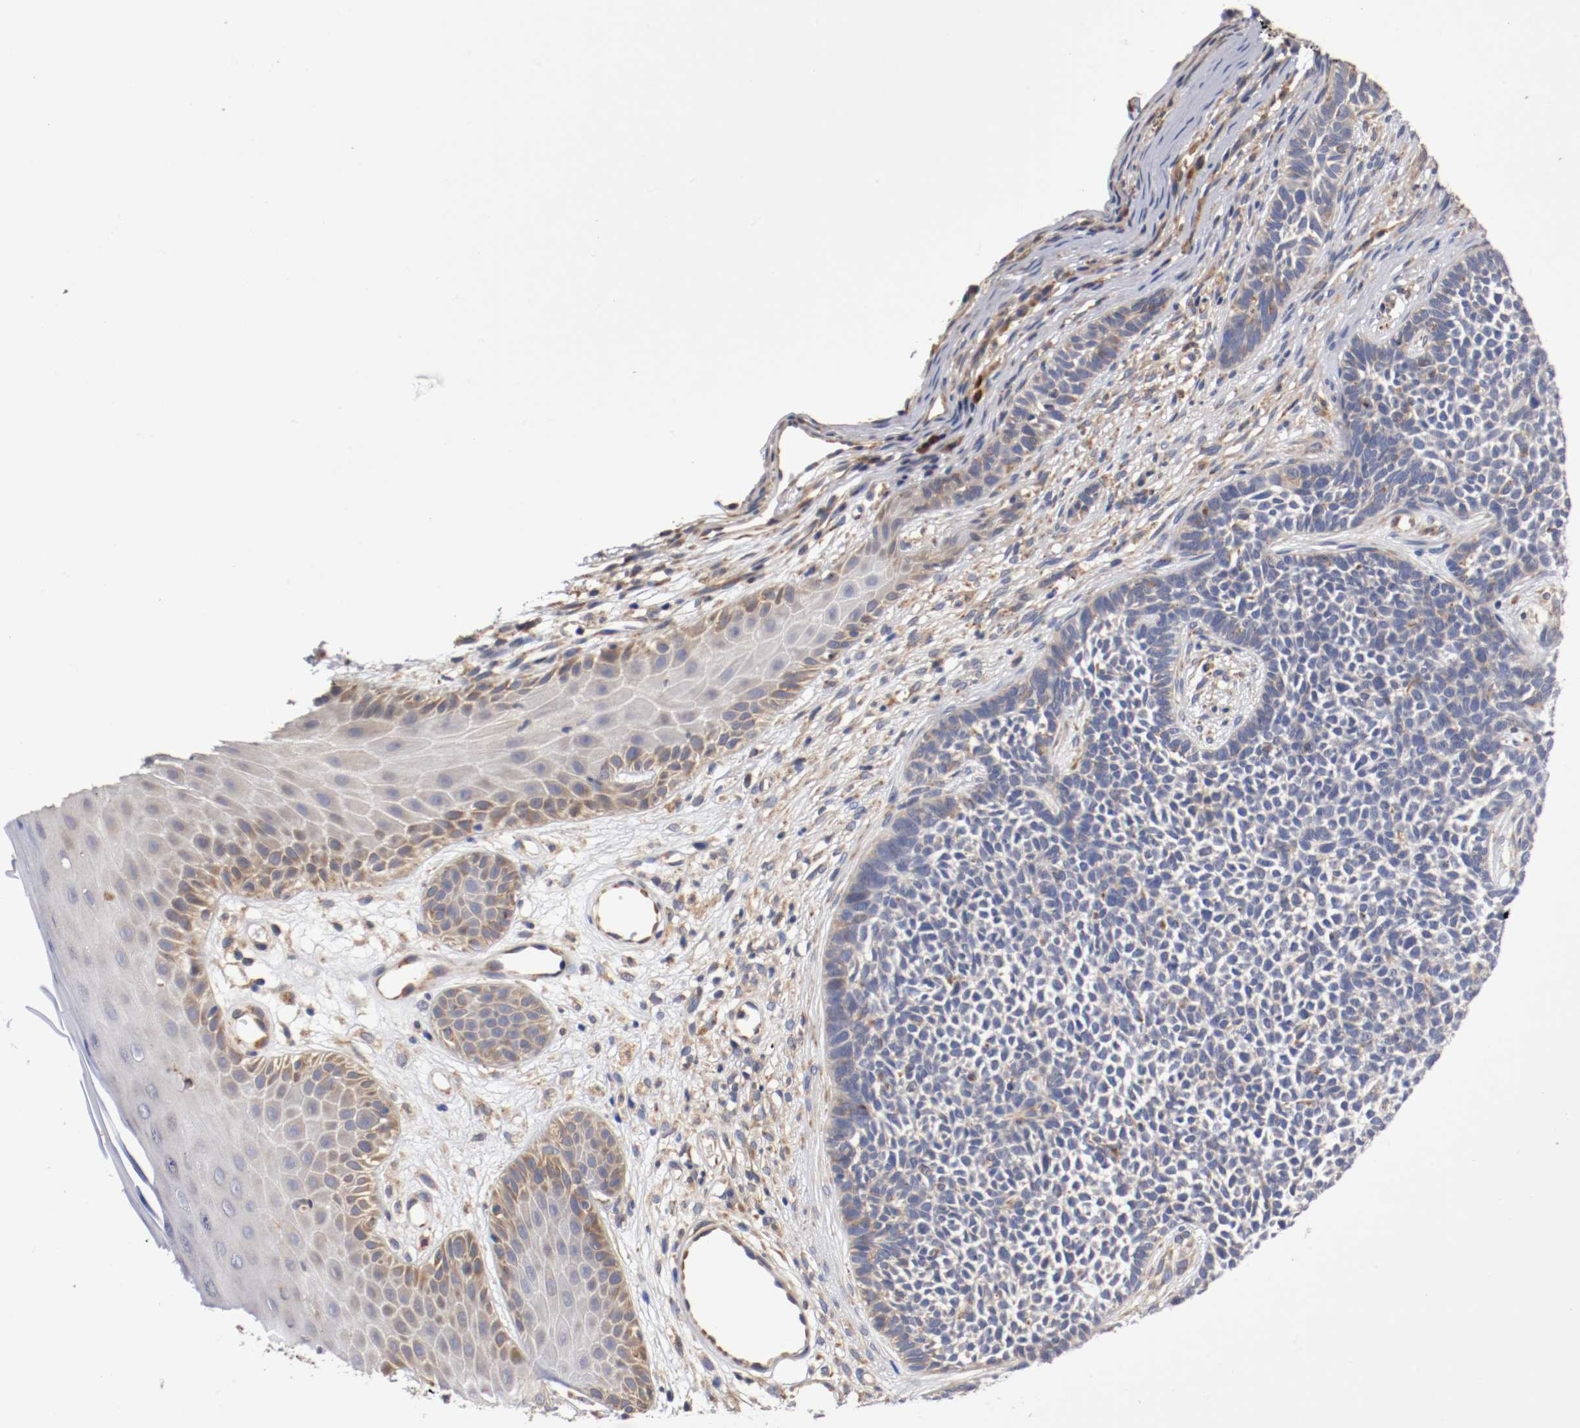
{"staining": {"intensity": "weak", "quantity": "<25%", "location": "cytoplasmic/membranous"}, "tissue": "skin cancer", "cell_type": "Tumor cells", "image_type": "cancer", "snomed": [{"axis": "morphology", "description": "Basal cell carcinoma"}, {"axis": "topography", "description": "Skin"}], "caption": "Image shows no protein staining in tumor cells of basal cell carcinoma (skin) tissue. Nuclei are stained in blue.", "gene": "TNFSF13", "patient": {"sex": "female", "age": 84}}